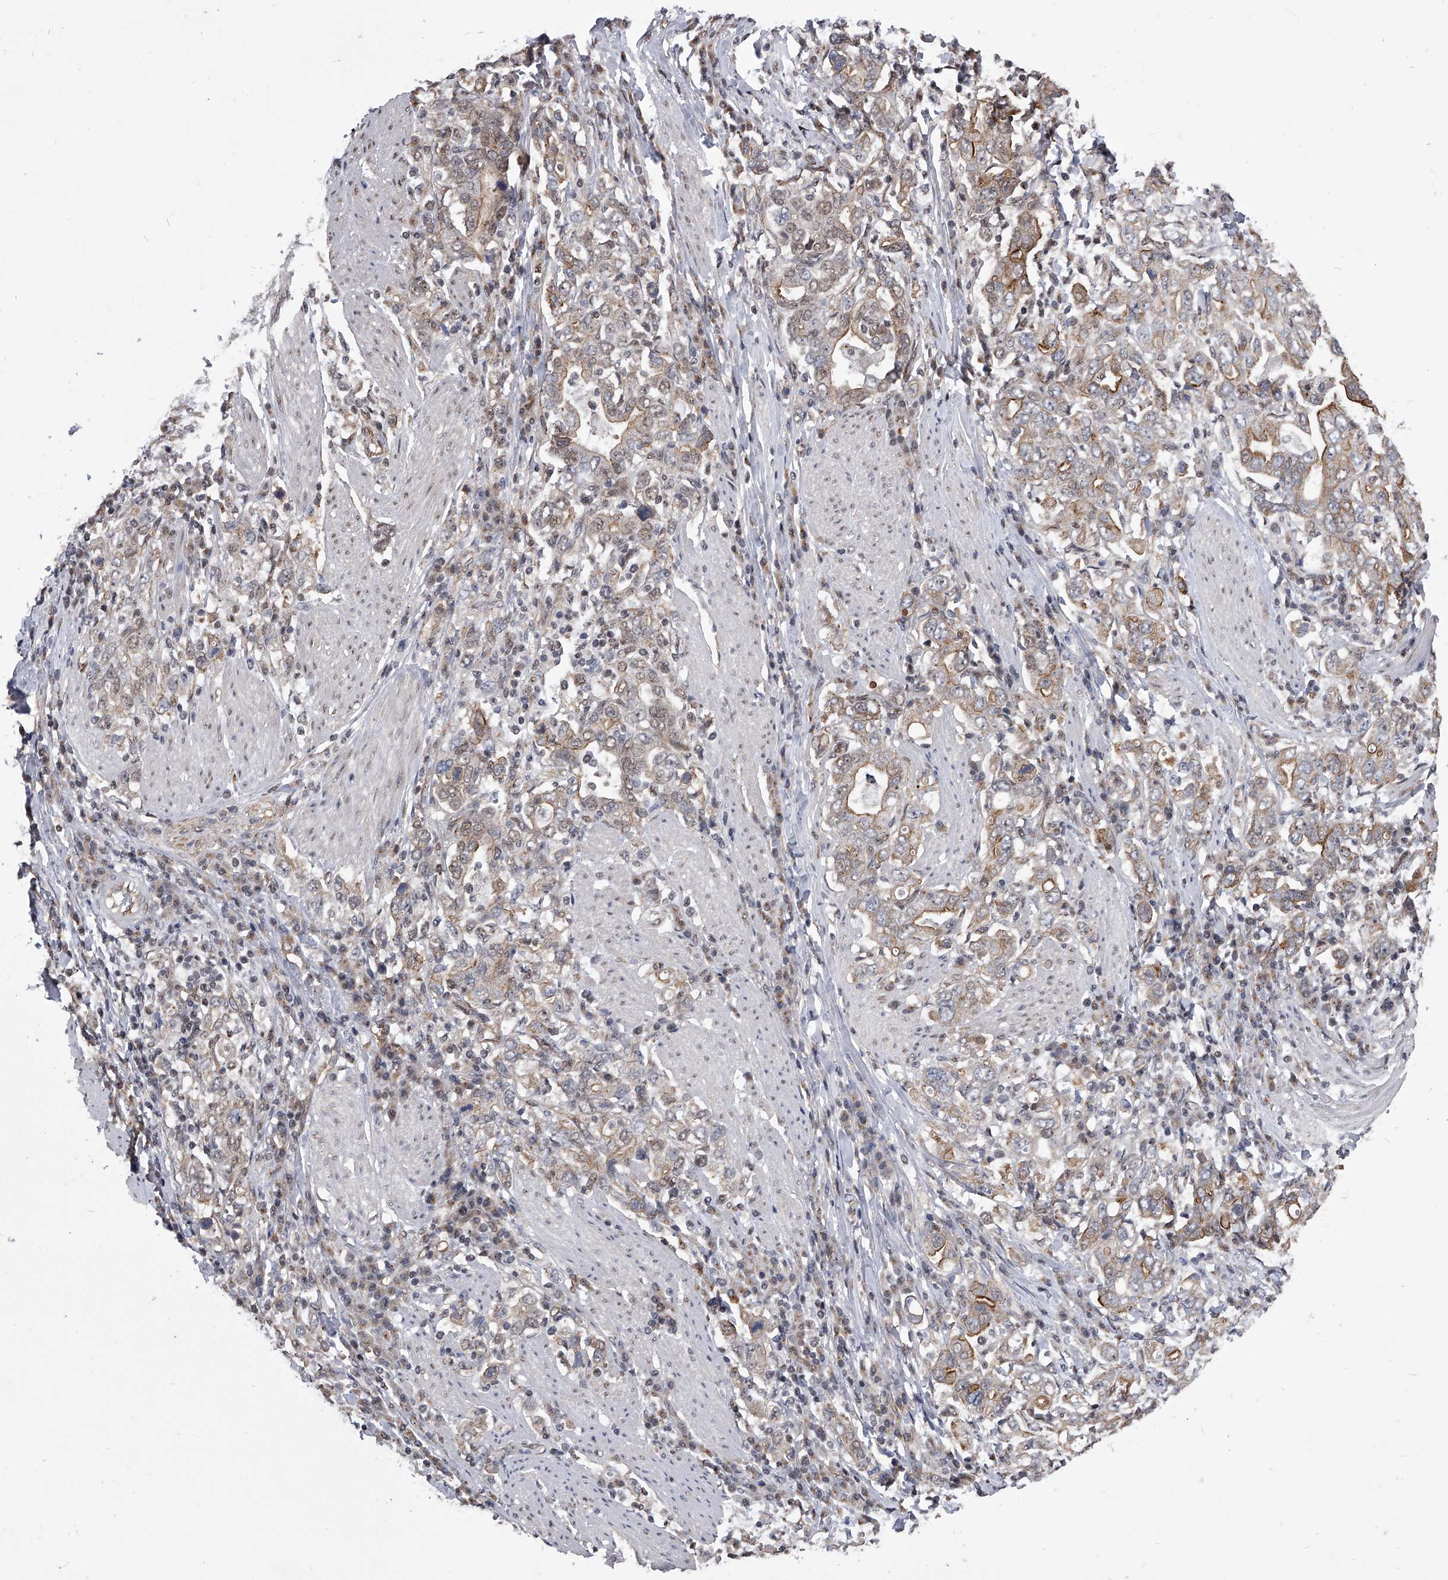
{"staining": {"intensity": "moderate", "quantity": "<25%", "location": "cytoplasmic/membranous"}, "tissue": "stomach cancer", "cell_type": "Tumor cells", "image_type": "cancer", "snomed": [{"axis": "morphology", "description": "Adenocarcinoma, NOS"}, {"axis": "topography", "description": "Stomach, upper"}], "caption": "Stomach cancer tissue displays moderate cytoplasmic/membranous staining in approximately <25% of tumor cells, visualized by immunohistochemistry.", "gene": "ZNF76", "patient": {"sex": "male", "age": 62}}